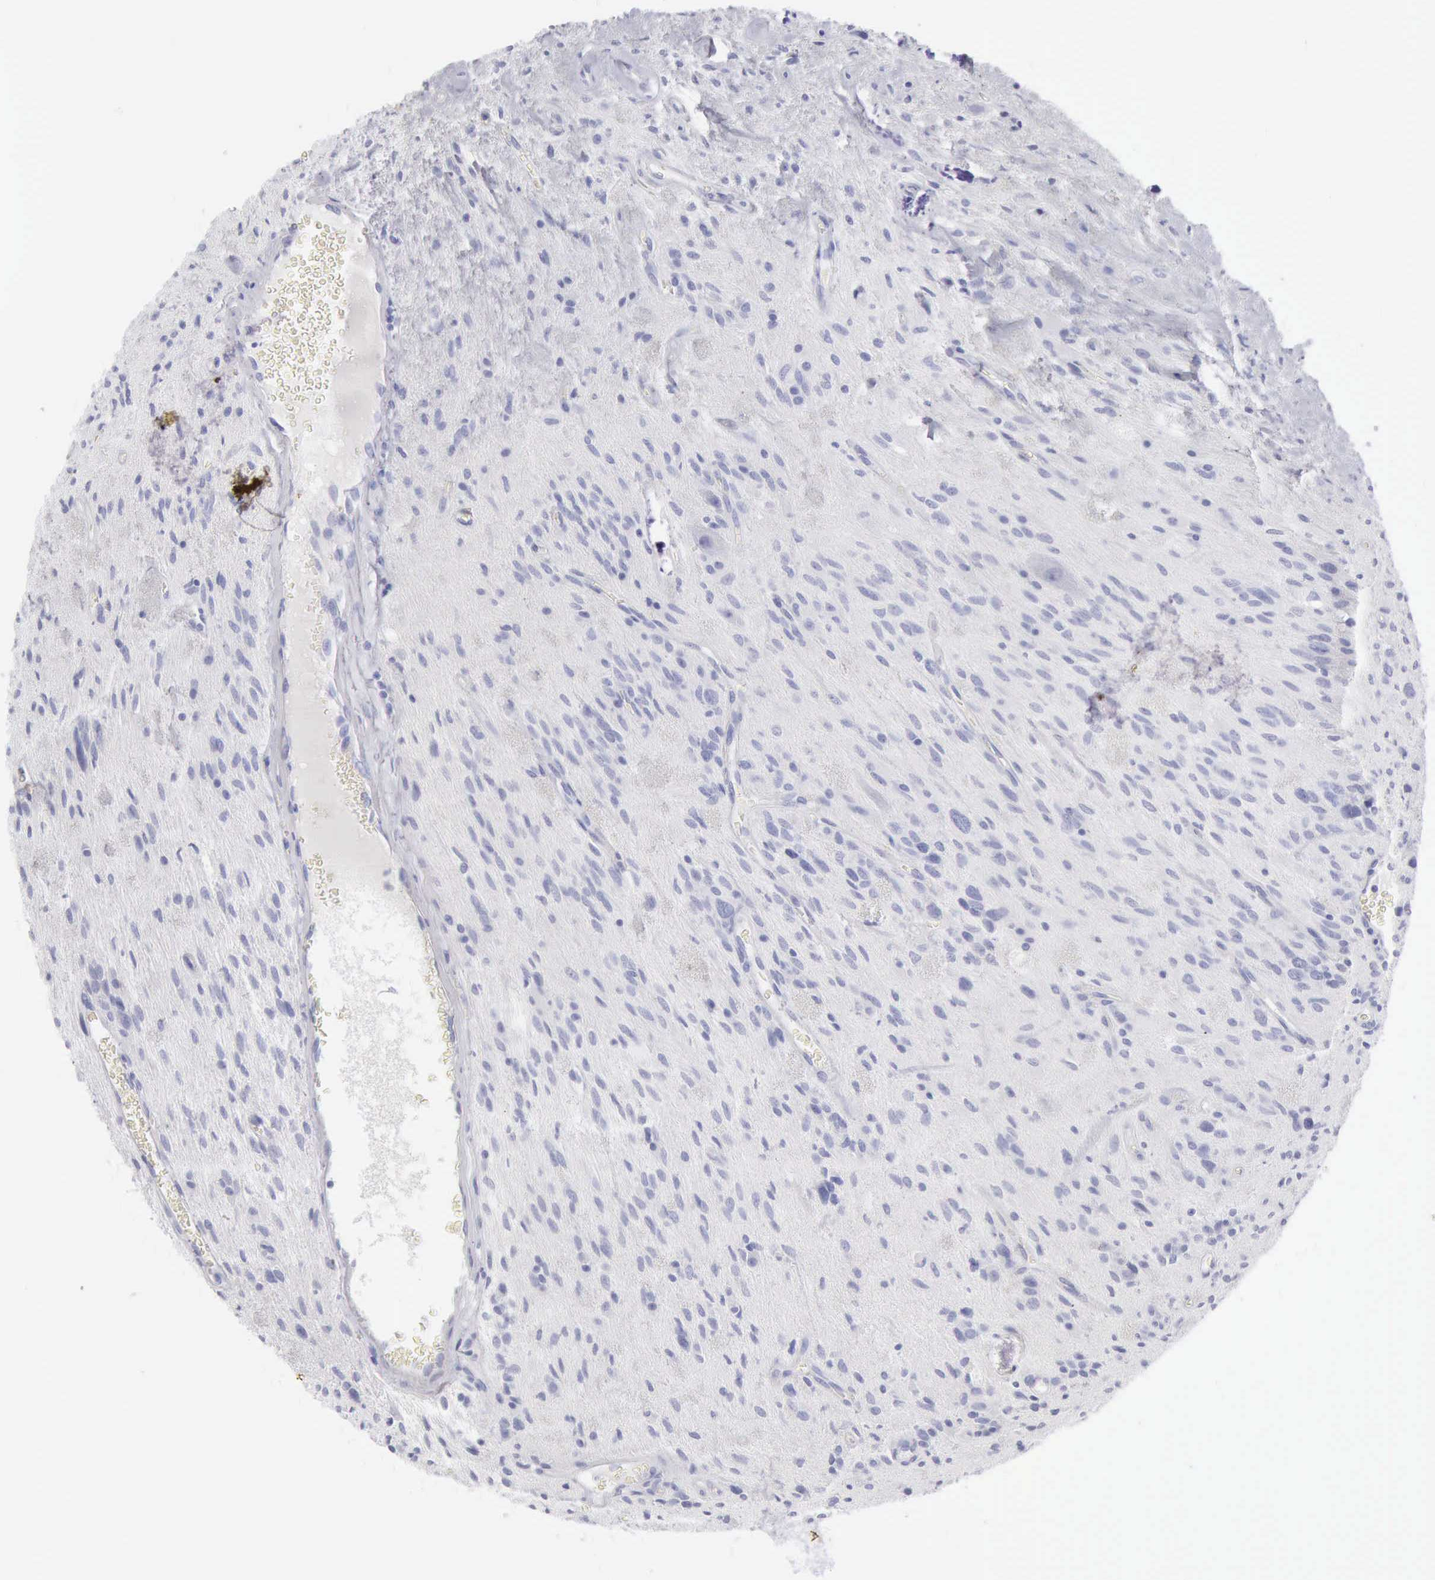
{"staining": {"intensity": "negative", "quantity": "none", "location": "none"}, "tissue": "glioma", "cell_type": "Tumor cells", "image_type": "cancer", "snomed": [{"axis": "morphology", "description": "Glioma, malignant, Low grade"}, {"axis": "topography", "description": "Brain"}], "caption": "Immunohistochemistry (IHC) of malignant glioma (low-grade) displays no expression in tumor cells.", "gene": "KRT5", "patient": {"sex": "female", "age": 15}}